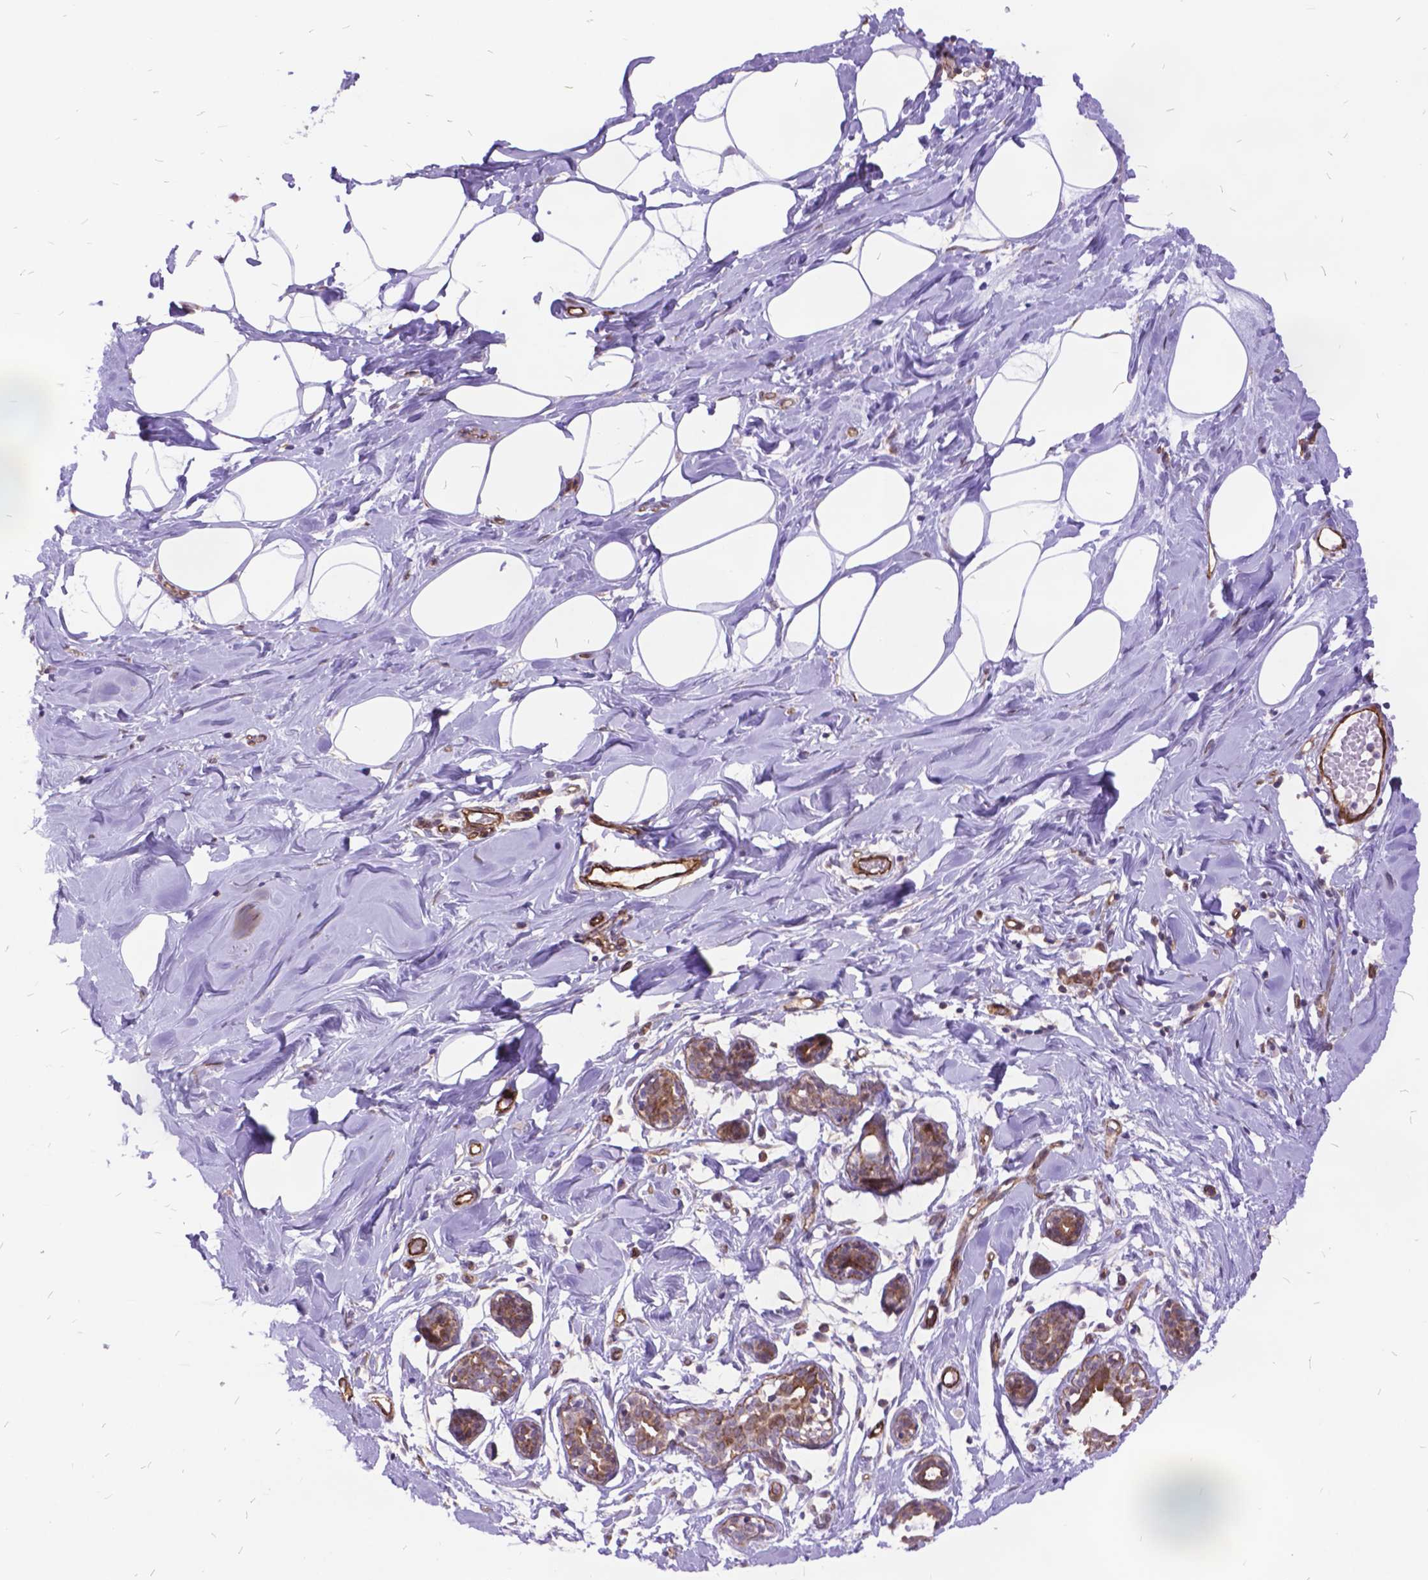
{"staining": {"intensity": "negative", "quantity": "none", "location": "none"}, "tissue": "breast", "cell_type": "Adipocytes", "image_type": "normal", "snomed": [{"axis": "morphology", "description": "Normal tissue, NOS"}, {"axis": "topography", "description": "Breast"}], "caption": "Adipocytes show no significant protein expression in unremarkable breast.", "gene": "GRB7", "patient": {"sex": "female", "age": 27}}